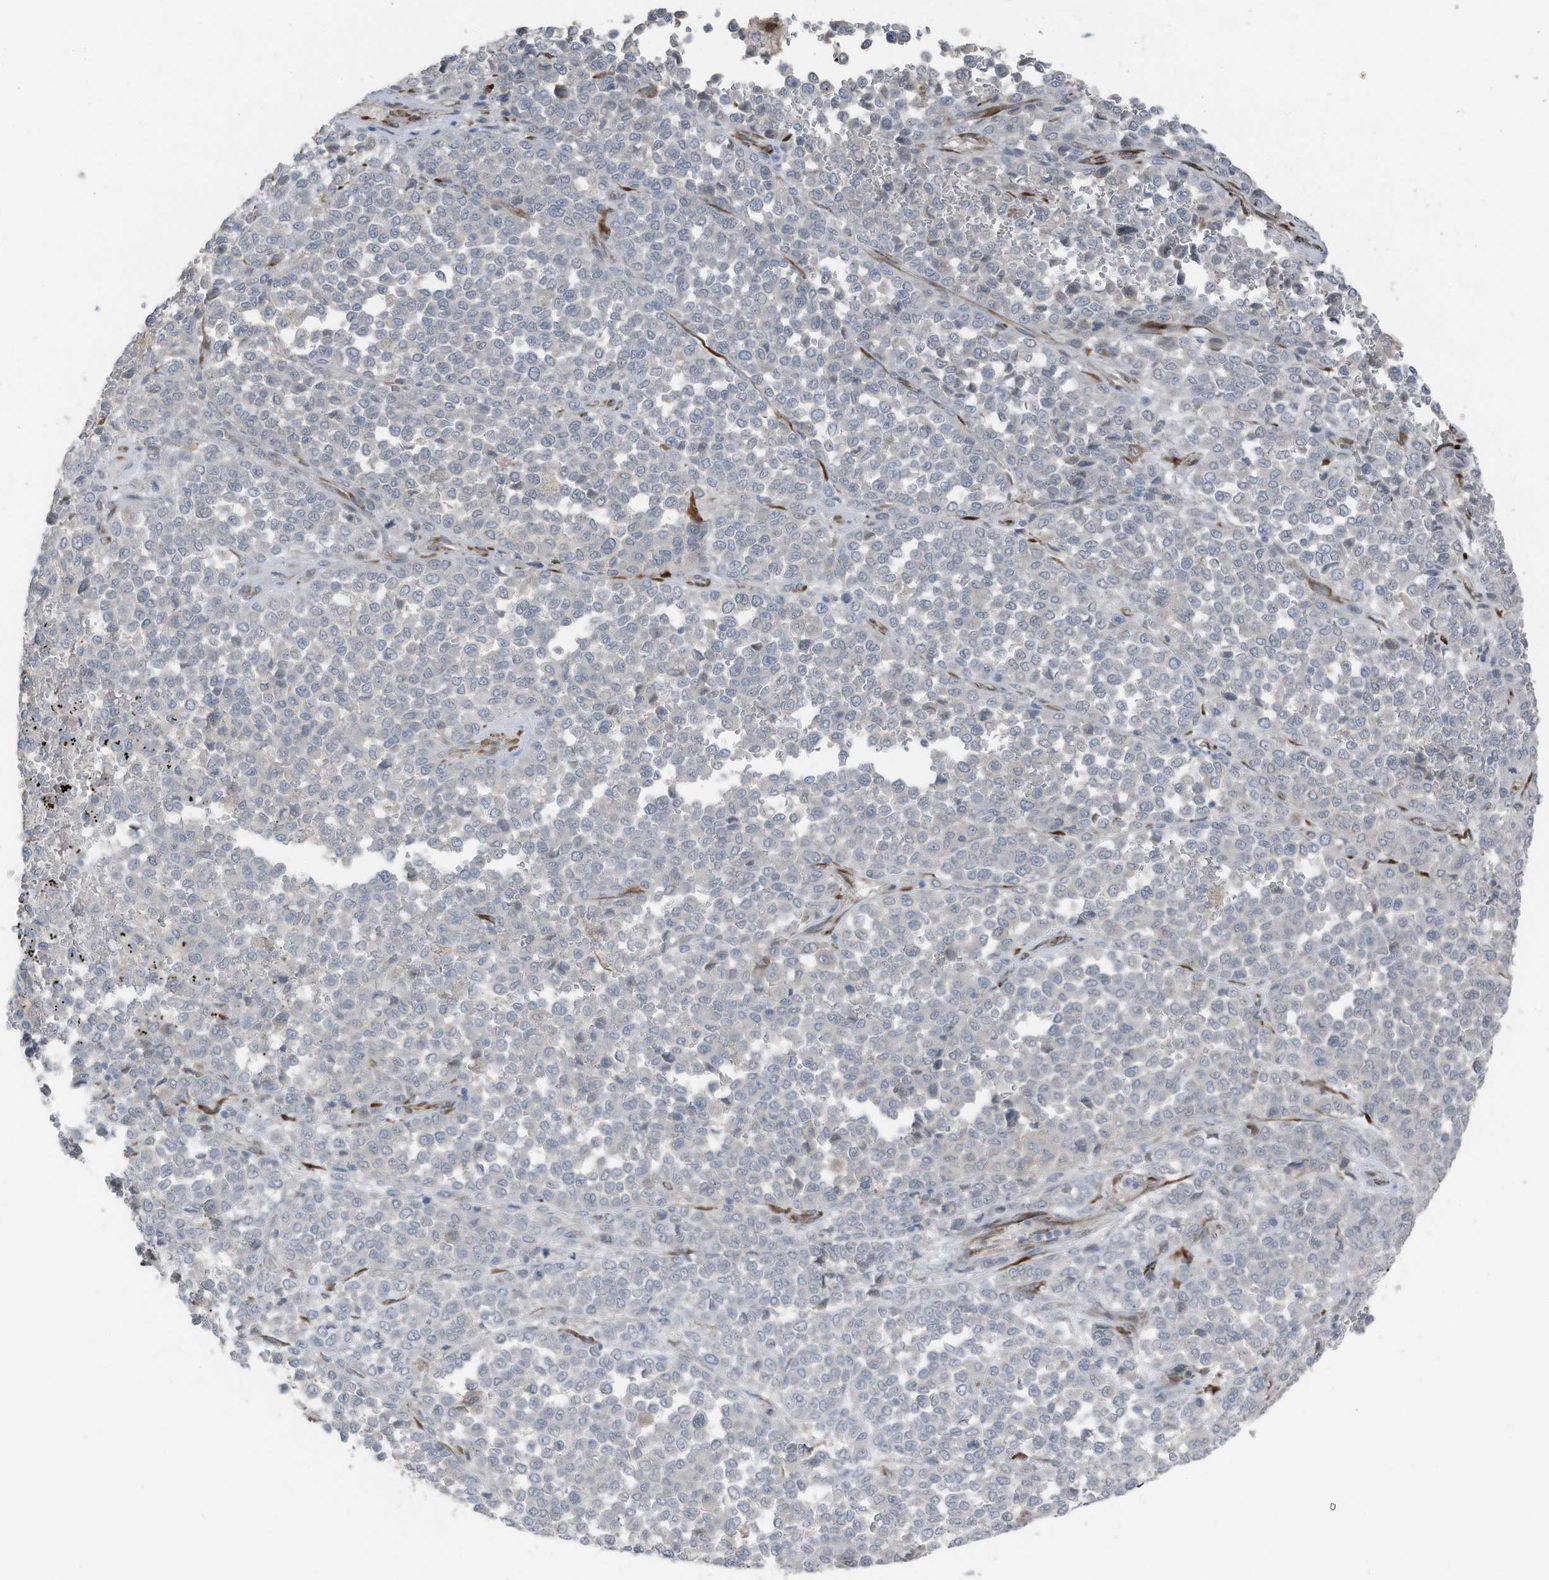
{"staining": {"intensity": "negative", "quantity": "none", "location": "none"}, "tissue": "melanoma", "cell_type": "Tumor cells", "image_type": "cancer", "snomed": [{"axis": "morphology", "description": "Malignant melanoma, Metastatic site"}, {"axis": "topography", "description": "Pancreas"}], "caption": "Micrograph shows no protein staining in tumor cells of melanoma tissue. Nuclei are stained in blue.", "gene": "ARHGEF33", "patient": {"sex": "female", "age": 30}}